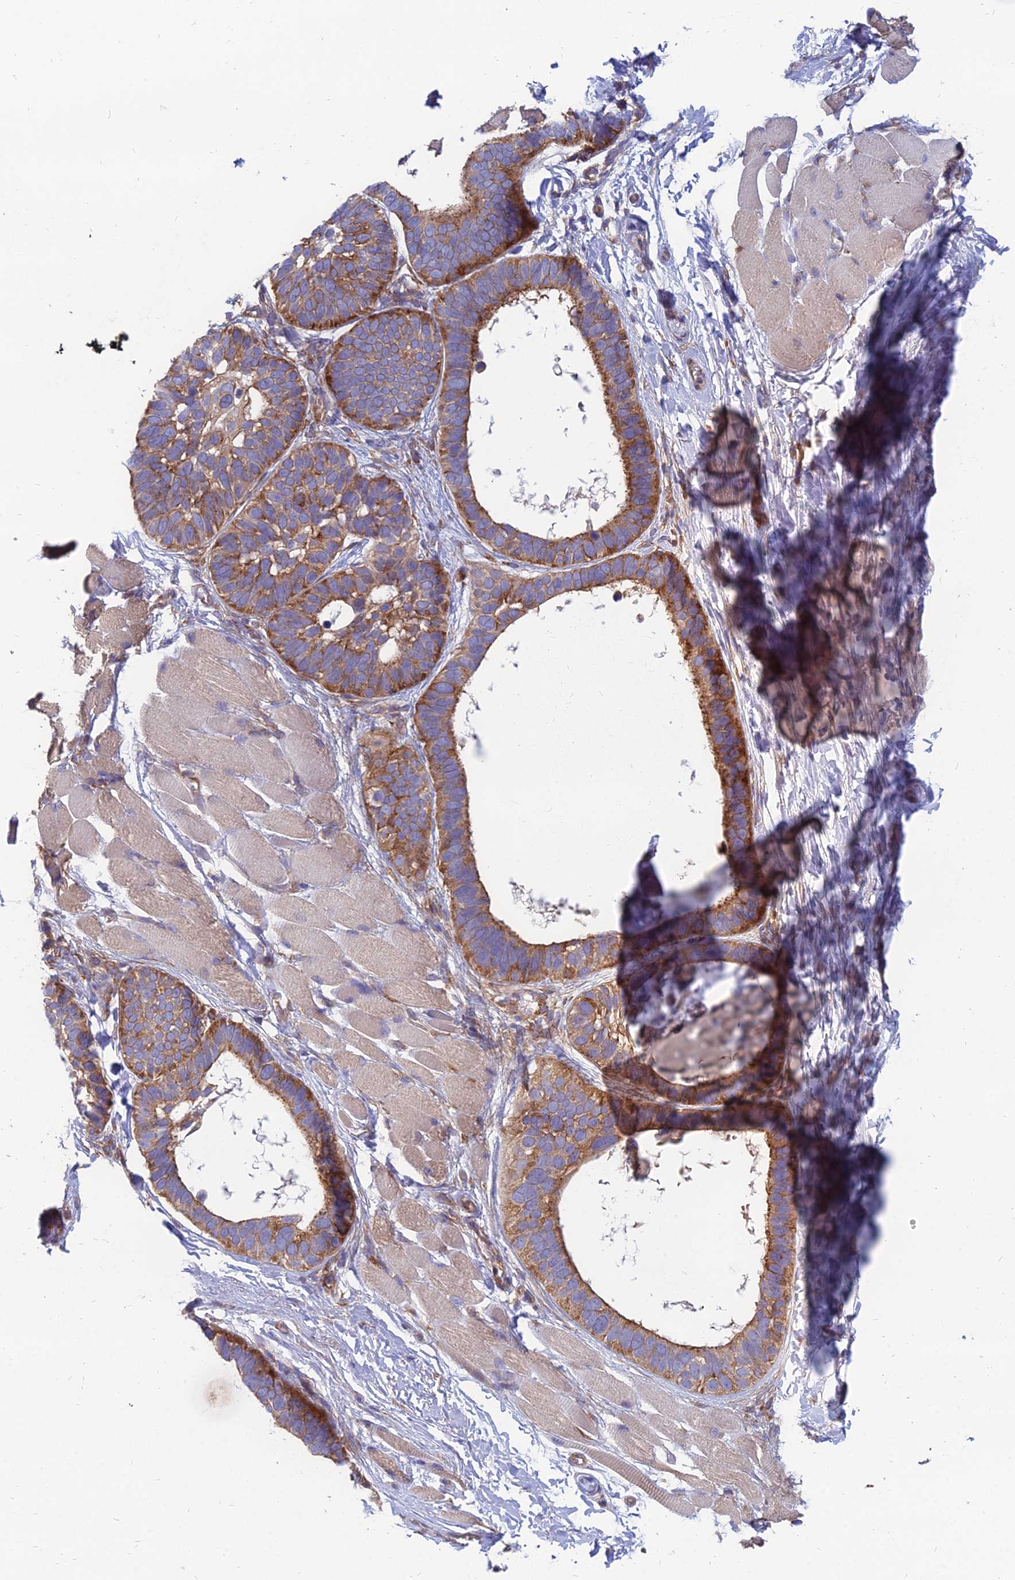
{"staining": {"intensity": "moderate", "quantity": ">75%", "location": "cytoplasmic/membranous"}, "tissue": "skin cancer", "cell_type": "Tumor cells", "image_type": "cancer", "snomed": [{"axis": "morphology", "description": "Basal cell carcinoma"}, {"axis": "topography", "description": "Skin"}], "caption": "Moderate cytoplasmic/membranous protein positivity is identified in approximately >75% of tumor cells in skin basal cell carcinoma. (brown staining indicates protein expression, while blue staining denotes nuclei).", "gene": "TXLNA", "patient": {"sex": "male", "age": 62}}